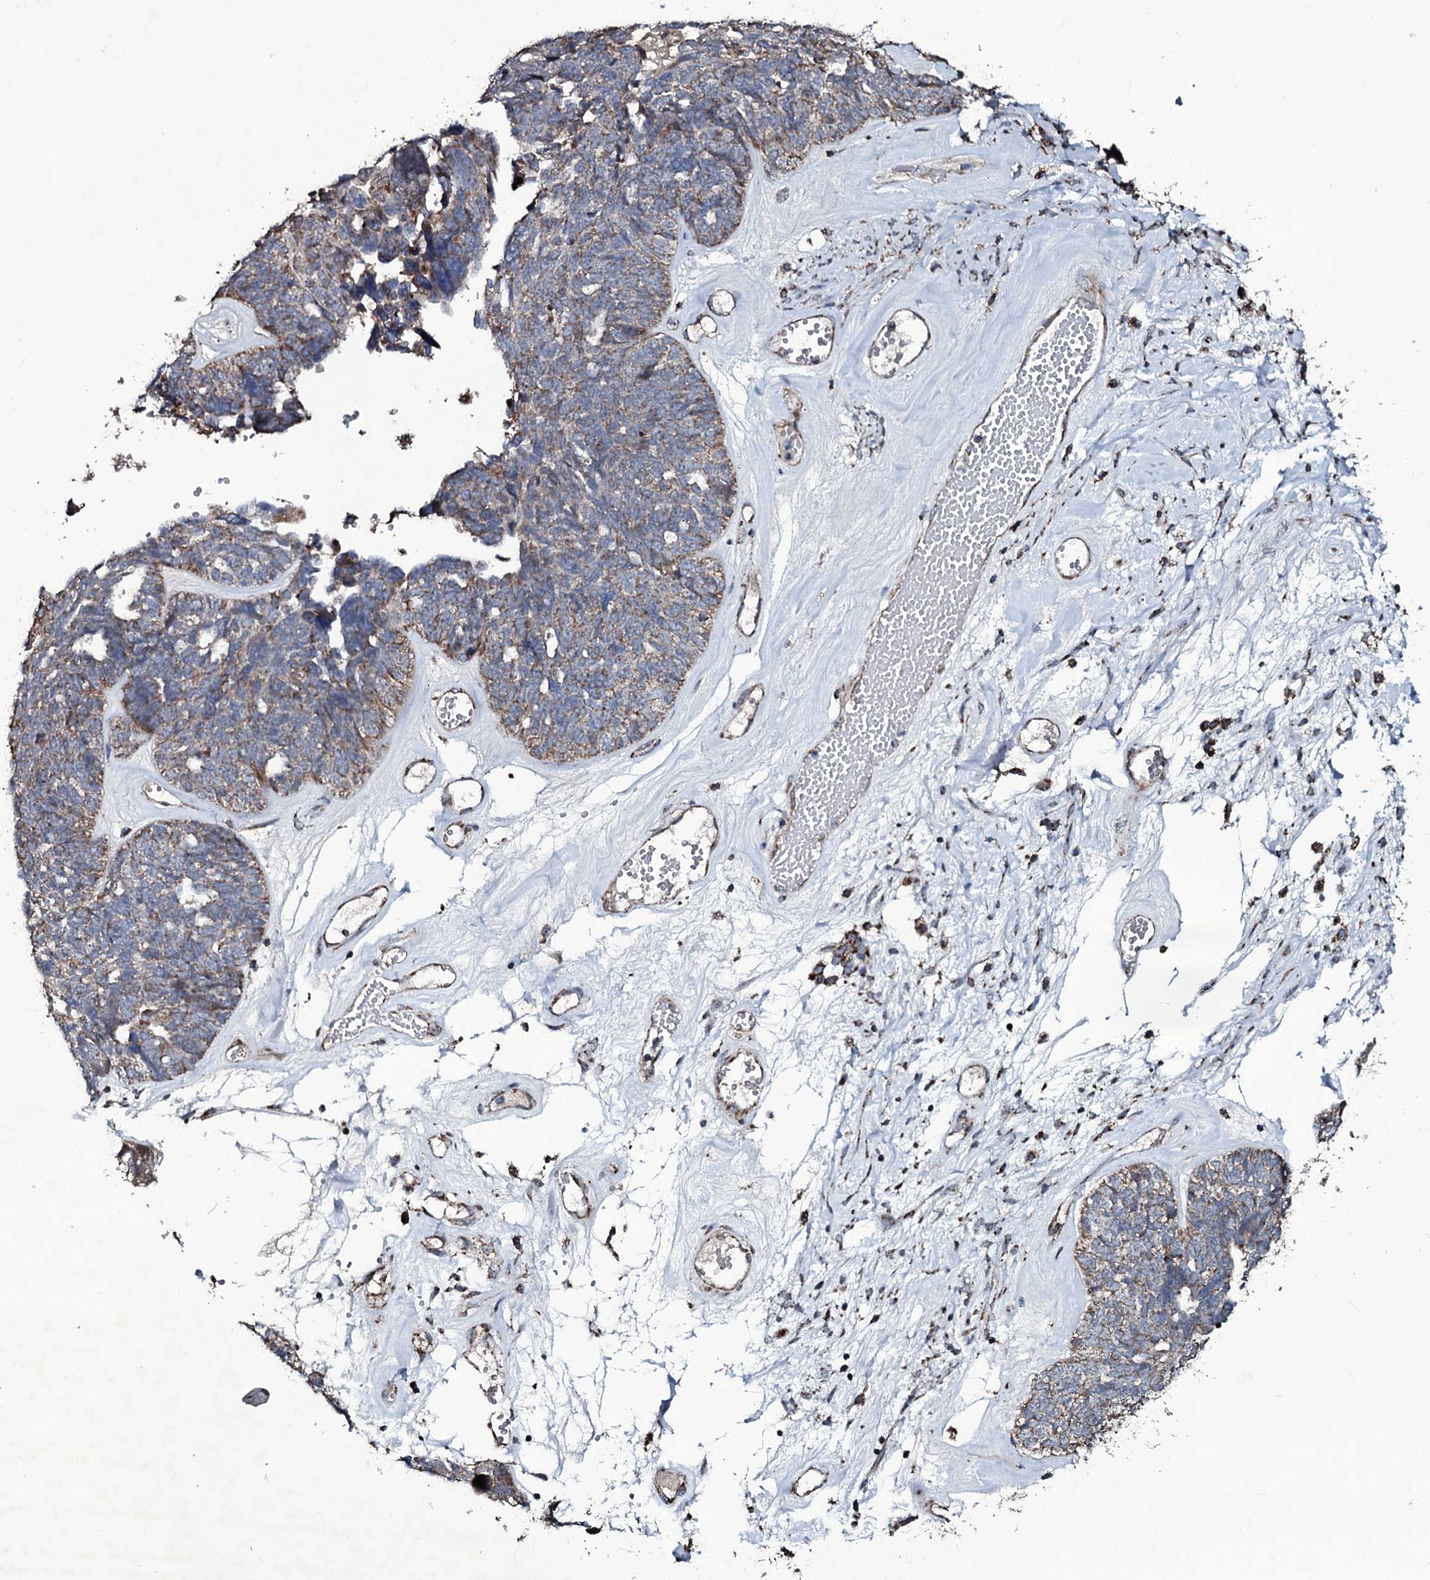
{"staining": {"intensity": "moderate", "quantity": "25%-75%", "location": "cytoplasmic/membranous"}, "tissue": "ovarian cancer", "cell_type": "Tumor cells", "image_type": "cancer", "snomed": [{"axis": "morphology", "description": "Cystadenocarcinoma, serous, NOS"}, {"axis": "topography", "description": "Ovary"}], "caption": "Immunohistochemistry (DAB (3,3'-diaminobenzidine)) staining of human serous cystadenocarcinoma (ovarian) reveals moderate cytoplasmic/membranous protein positivity in approximately 25%-75% of tumor cells.", "gene": "DYNC2I2", "patient": {"sex": "female", "age": 79}}